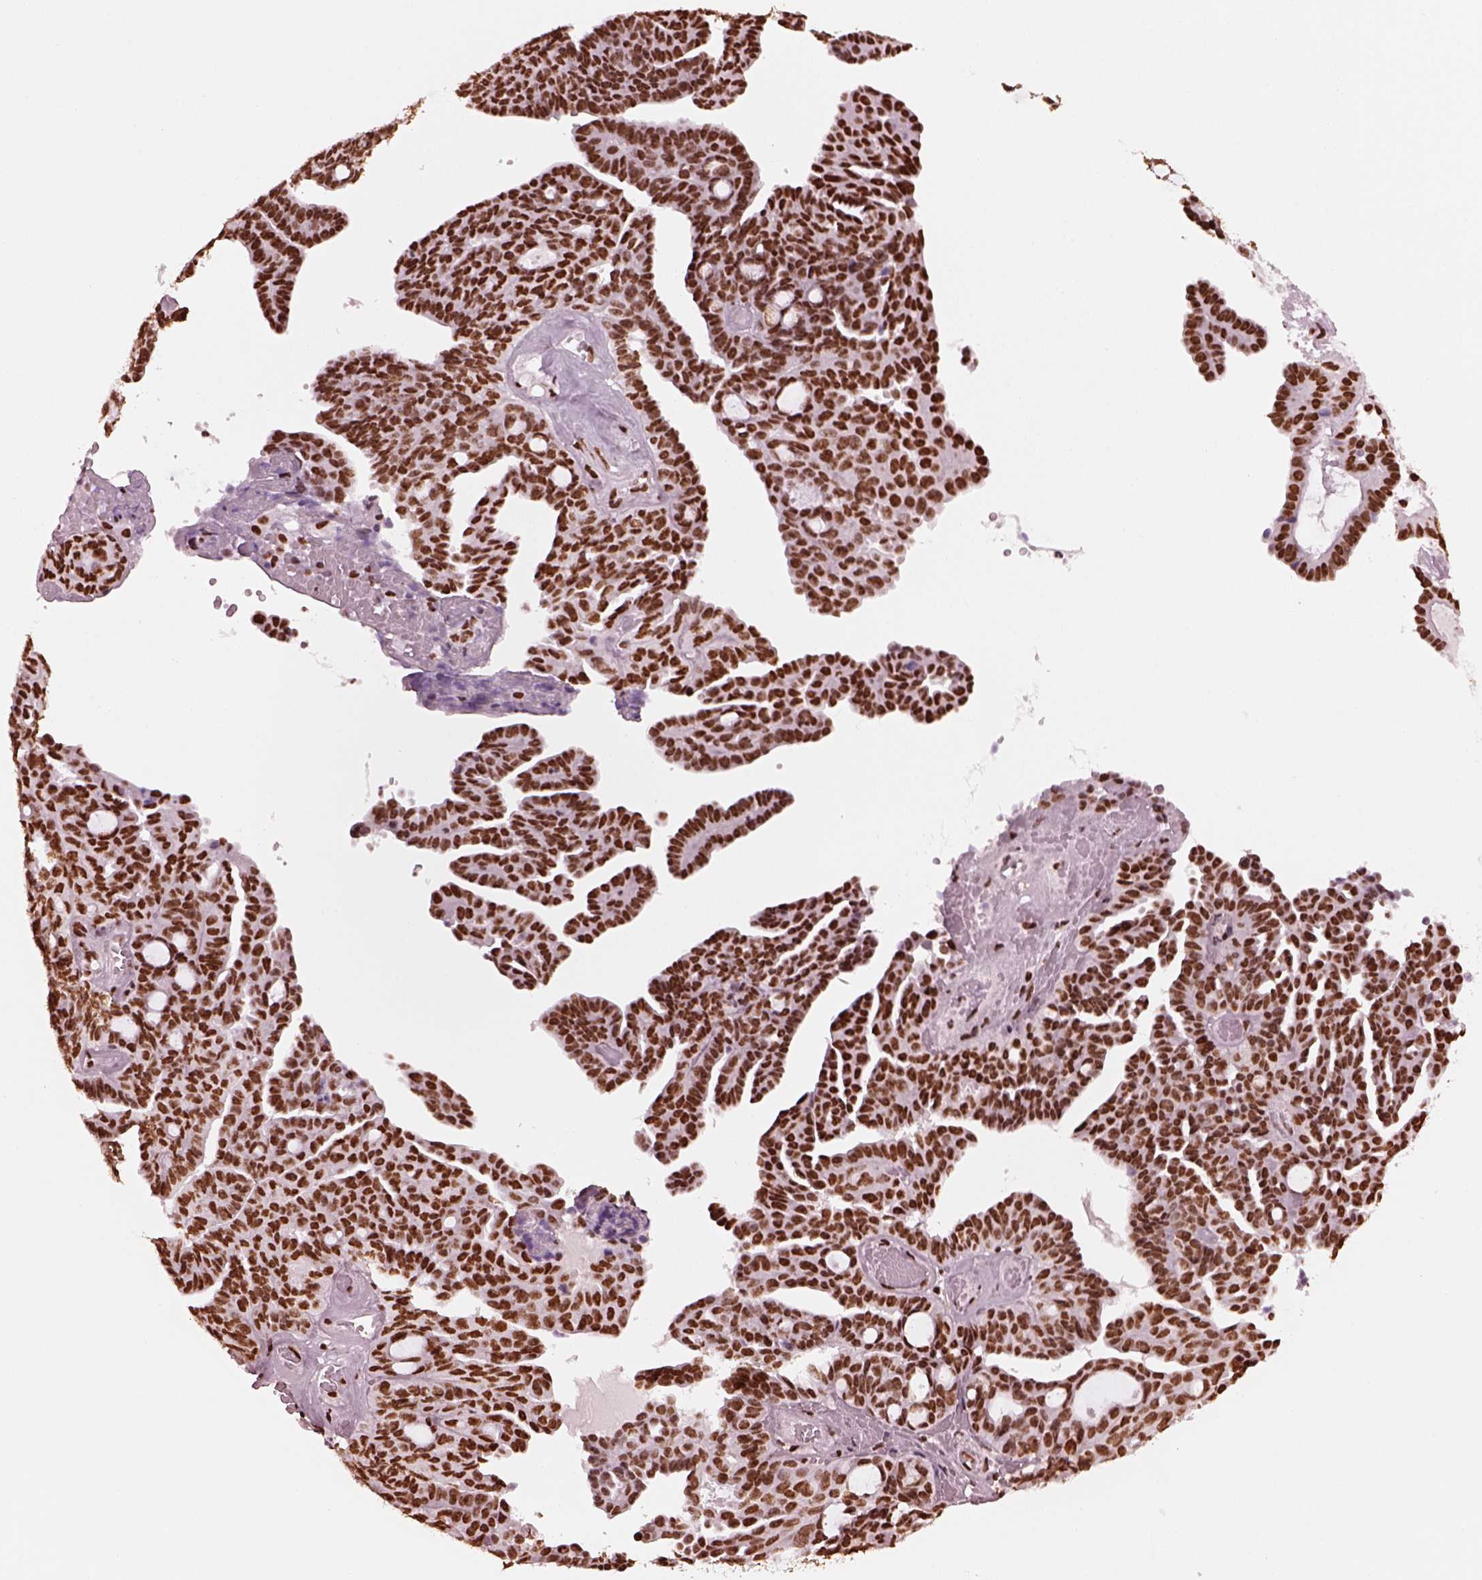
{"staining": {"intensity": "strong", "quantity": ">75%", "location": "nuclear"}, "tissue": "ovarian cancer", "cell_type": "Tumor cells", "image_type": "cancer", "snomed": [{"axis": "morphology", "description": "Cystadenocarcinoma, serous, NOS"}, {"axis": "topography", "description": "Ovary"}], "caption": "IHC of ovarian cancer (serous cystadenocarcinoma) displays high levels of strong nuclear positivity in approximately >75% of tumor cells.", "gene": "CBFA2T3", "patient": {"sex": "female", "age": 71}}